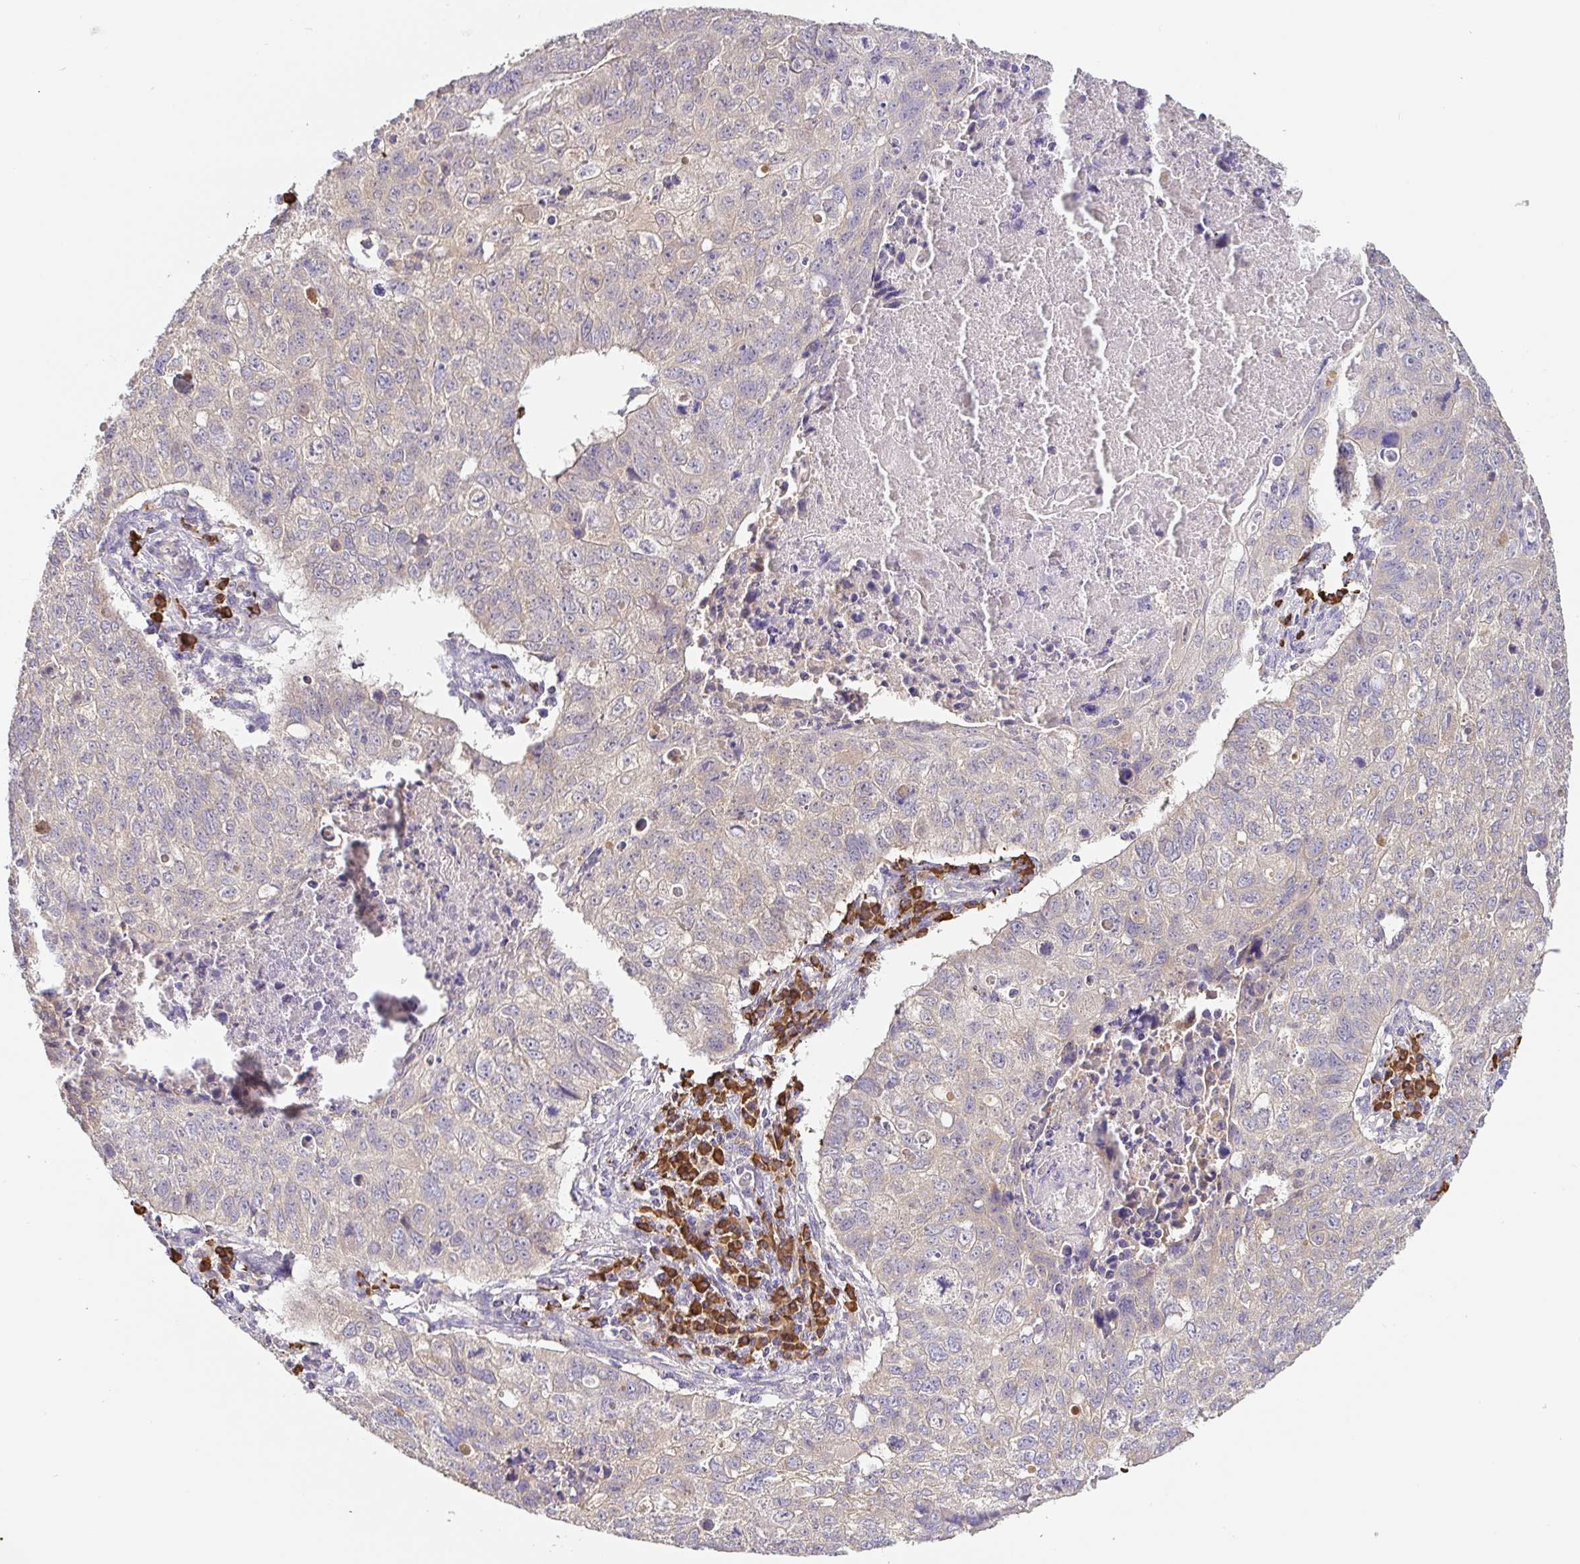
{"staining": {"intensity": "negative", "quantity": "none", "location": "none"}, "tissue": "lung cancer", "cell_type": "Tumor cells", "image_type": "cancer", "snomed": [{"axis": "morphology", "description": "Normal morphology"}, {"axis": "morphology", "description": "Aneuploidy"}, {"axis": "morphology", "description": "Squamous cell carcinoma, NOS"}, {"axis": "topography", "description": "Lymph node"}, {"axis": "topography", "description": "Lung"}], "caption": "An IHC photomicrograph of lung cancer (aneuploidy) is shown. There is no staining in tumor cells of lung cancer (aneuploidy).", "gene": "HAGH", "patient": {"sex": "female", "age": 76}}